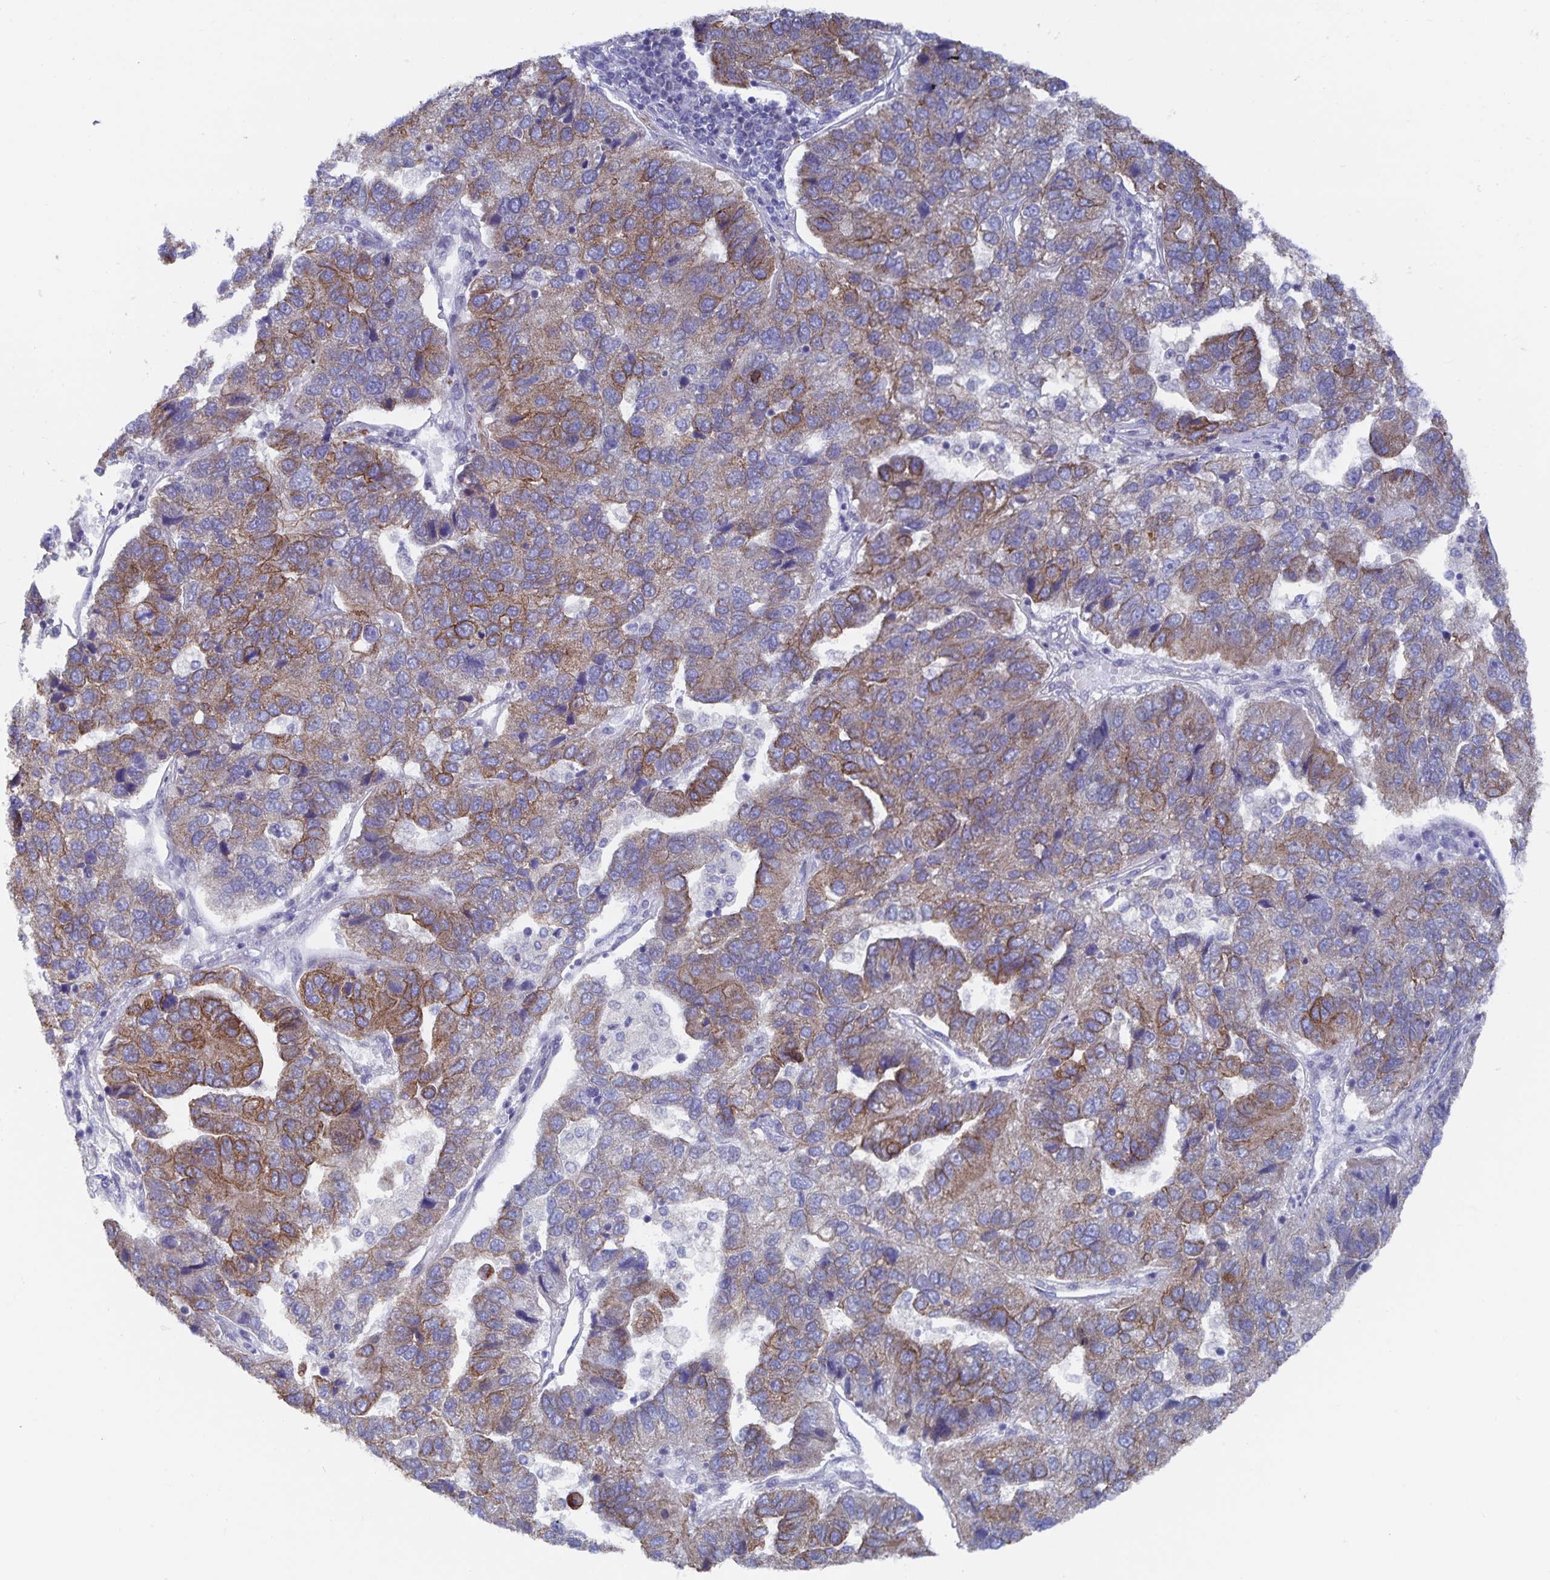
{"staining": {"intensity": "moderate", "quantity": "25%-75%", "location": "cytoplasmic/membranous"}, "tissue": "pancreatic cancer", "cell_type": "Tumor cells", "image_type": "cancer", "snomed": [{"axis": "morphology", "description": "Adenocarcinoma, NOS"}, {"axis": "topography", "description": "Pancreas"}], "caption": "IHC photomicrograph of neoplastic tissue: pancreatic cancer stained using IHC demonstrates medium levels of moderate protein expression localized specifically in the cytoplasmic/membranous of tumor cells, appearing as a cytoplasmic/membranous brown color.", "gene": "ZIK1", "patient": {"sex": "female", "age": 61}}